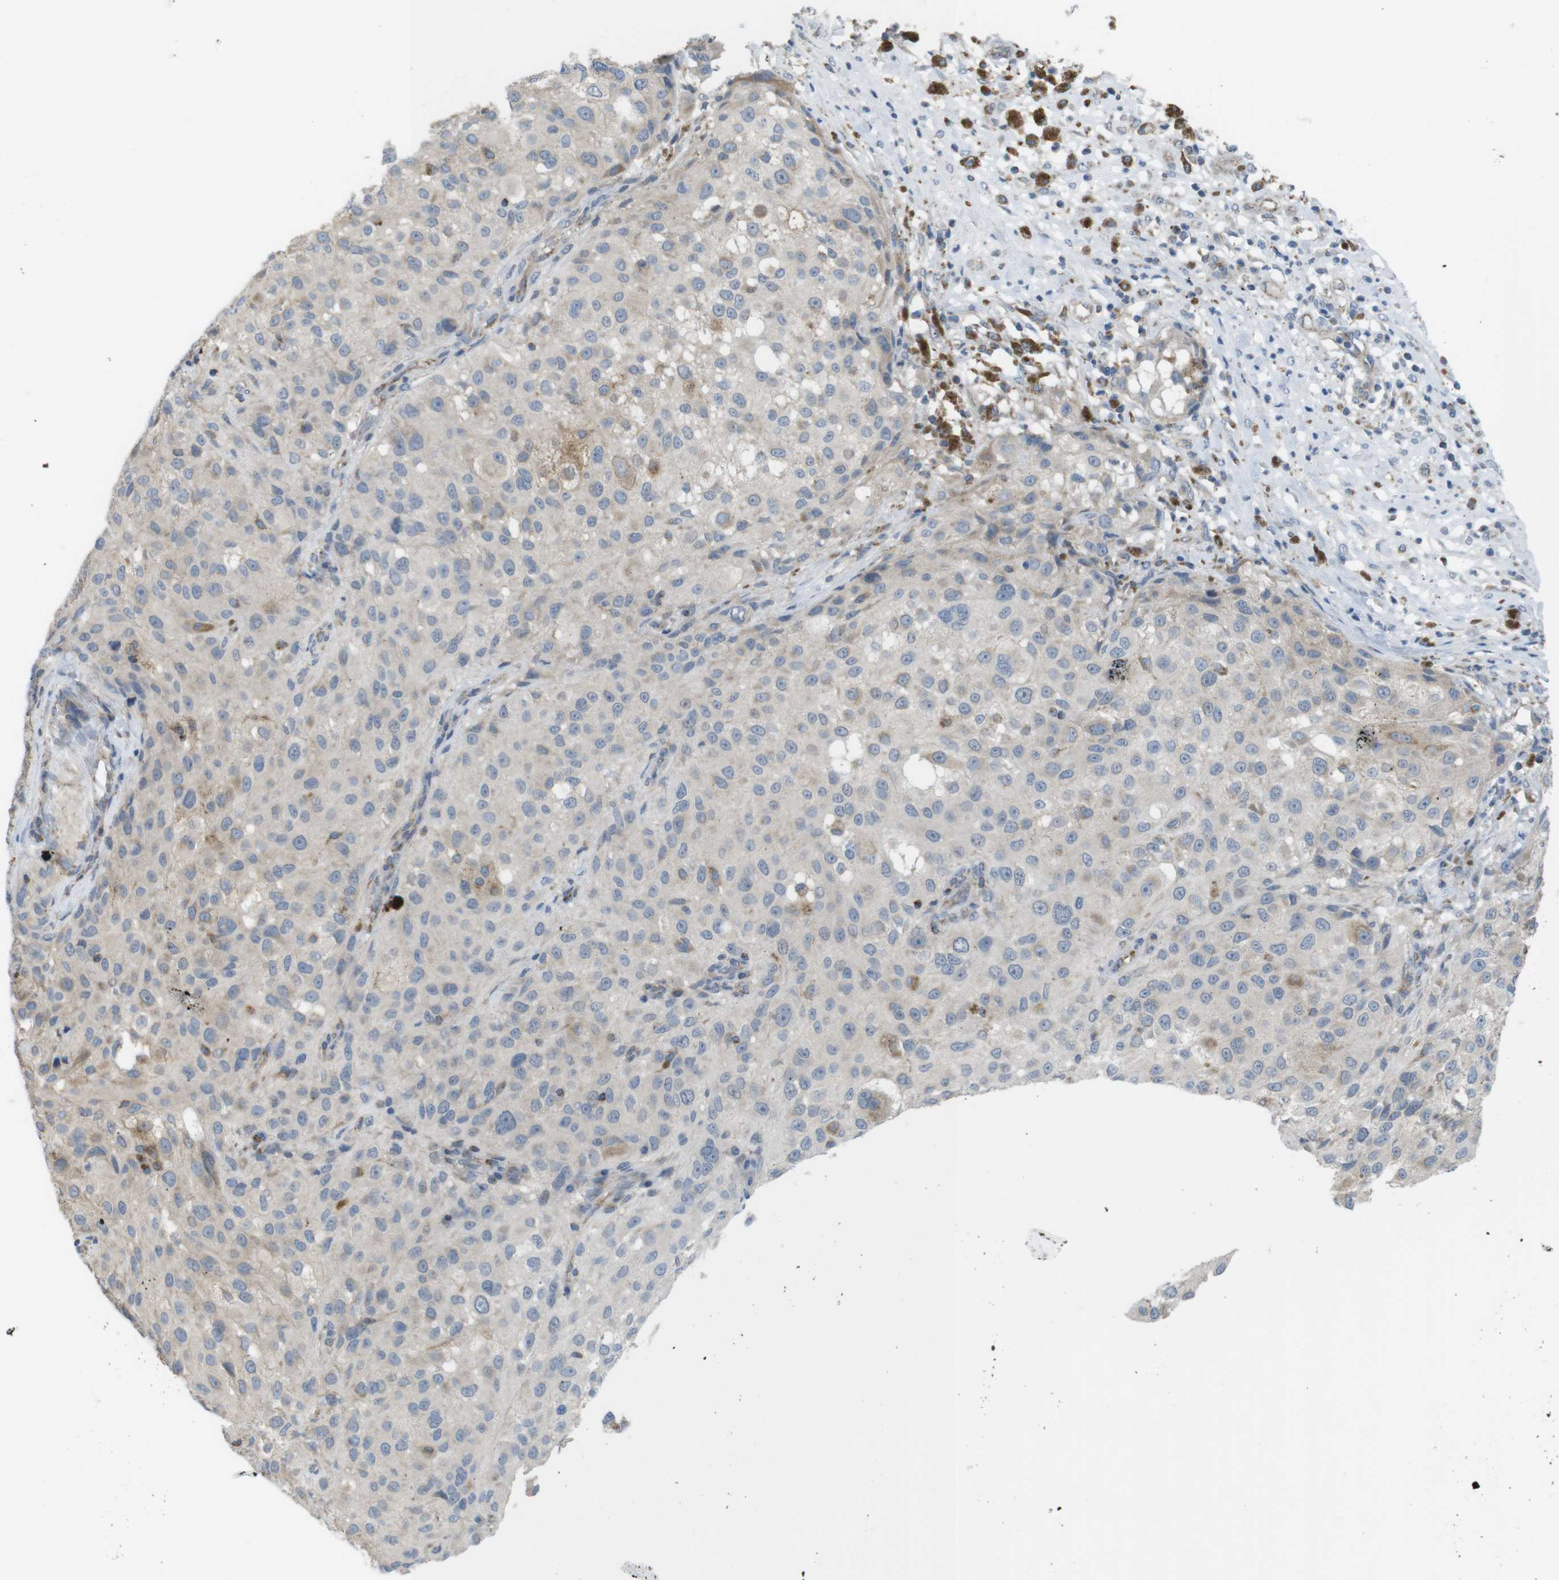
{"staining": {"intensity": "weak", "quantity": "25%-75%", "location": "cytoplasmic/membranous"}, "tissue": "melanoma", "cell_type": "Tumor cells", "image_type": "cancer", "snomed": [{"axis": "morphology", "description": "Necrosis, NOS"}, {"axis": "morphology", "description": "Malignant melanoma, NOS"}, {"axis": "topography", "description": "Skin"}], "caption": "Protein positivity by IHC demonstrates weak cytoplasmic/membranous staining in about 25%-75% of tumor cells in malignant melanoma.", "gene": "GRIK2", "patient": {"sex": "female", "age": 87}}